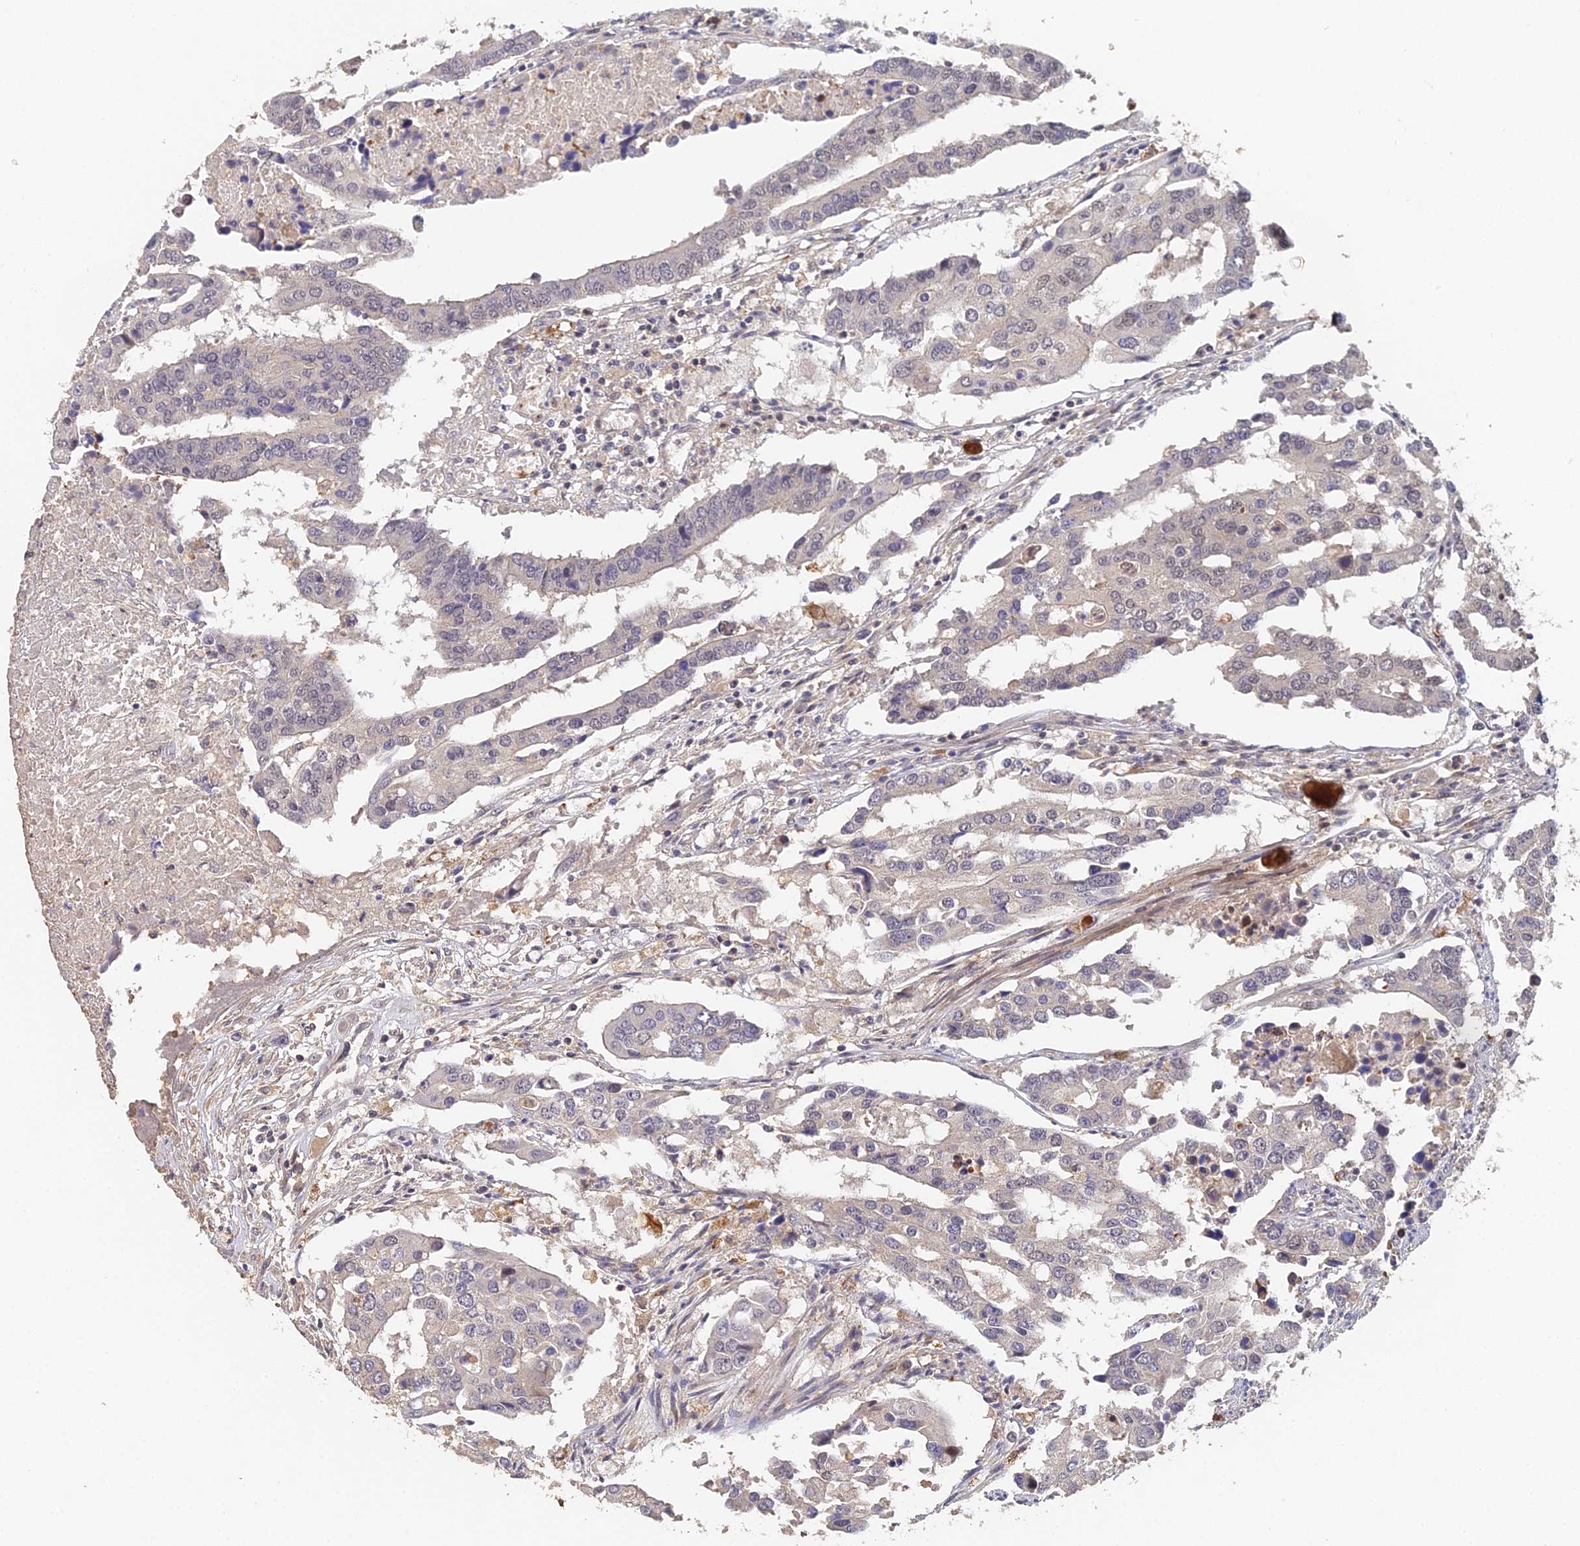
{"staining": {"intensity": "negative", "quantity": "none", "location": "none"}, "tissue": "colorectal cancer", "cell_type": "Tumor cells", "image_type": "cancer", "snomed": [{"axis": "morphology", "description": "Adenocarcinoma, NOS"}, {"axis": "topography", "description": "Colon"}], "caption": "DAB immunohistochemical staining of human colorectal cancer (adenocarcinoma) displays no significant positivity in tumor cells.", "gene": "LSM5", "patient": {"sex": "male", "age": 77}}